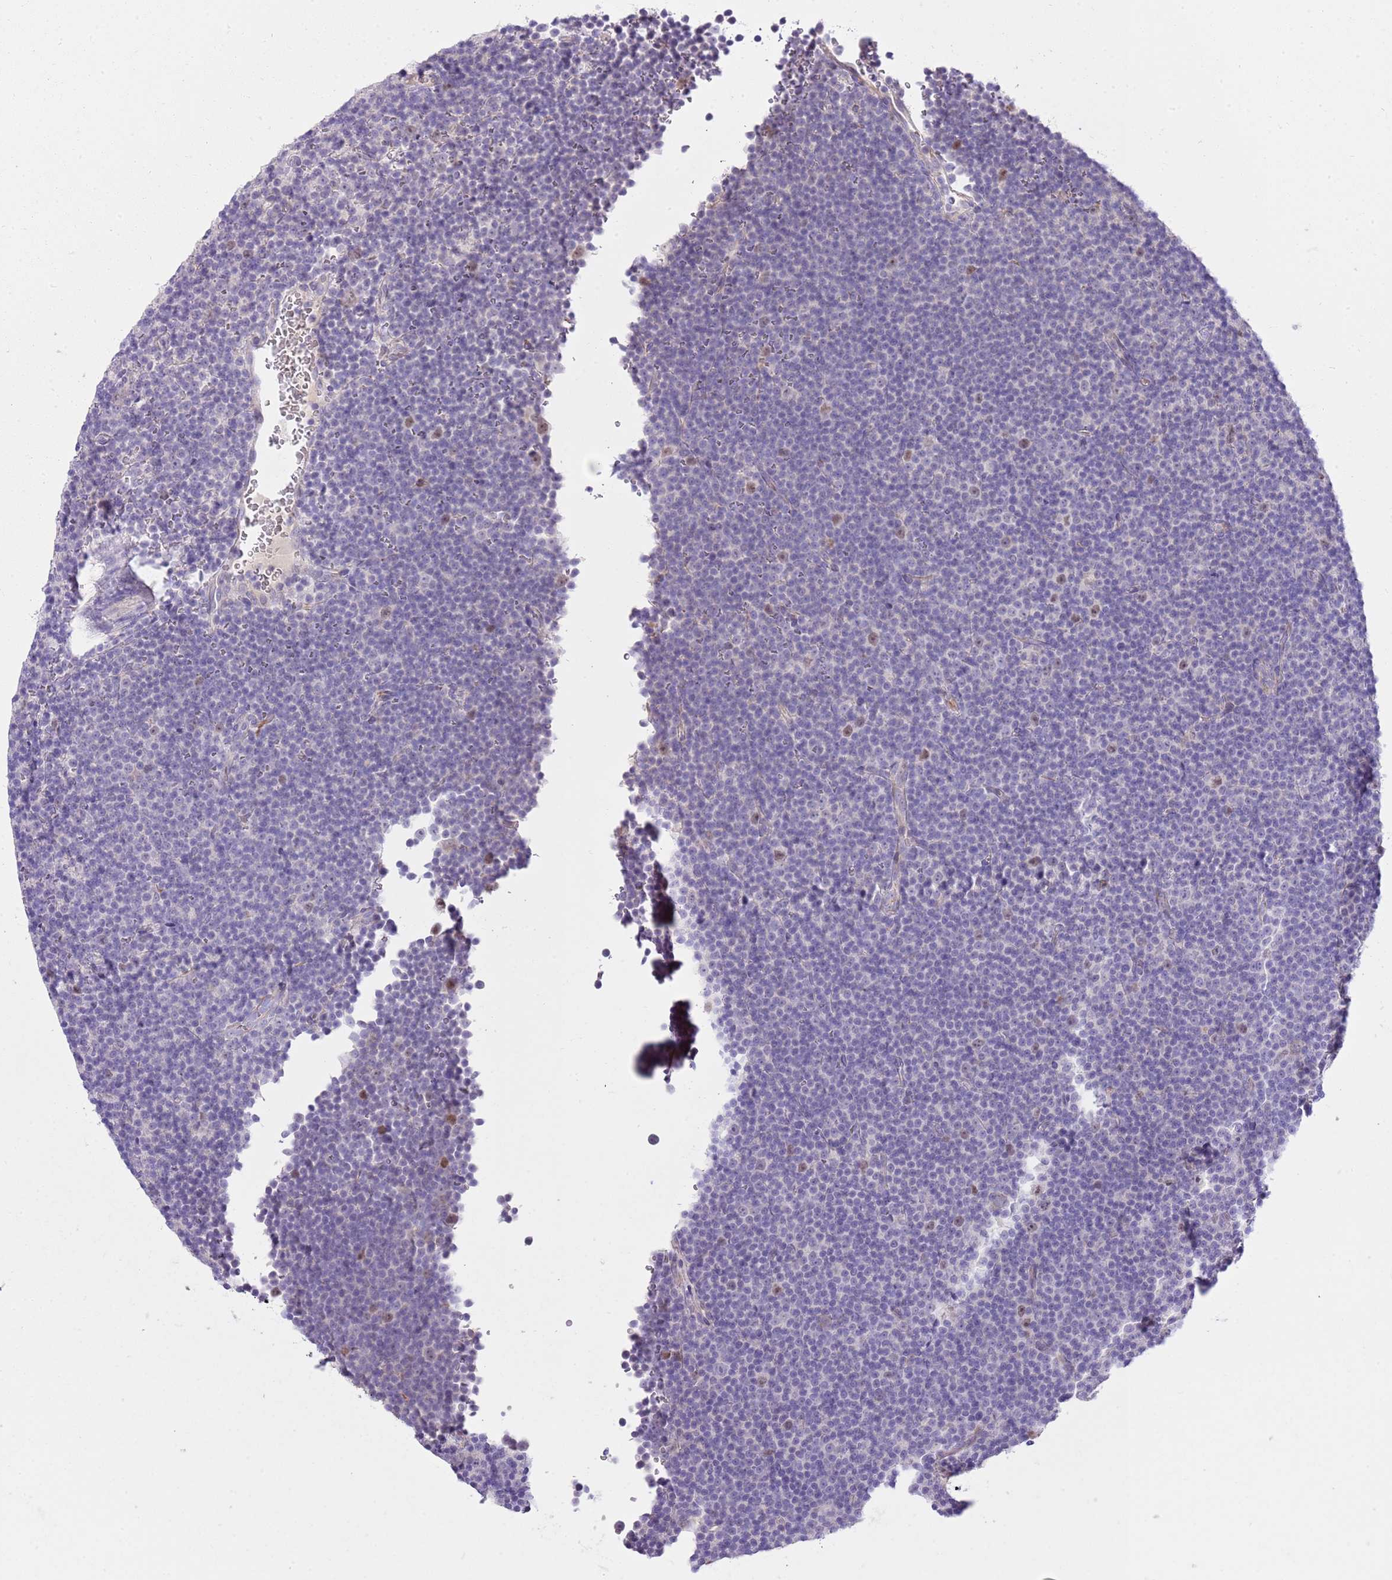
{"staining": {"intensity": "negative", "quantity": "none", "location": "none"}, "tissue": "lymphoma", "cell_type": "Tumor cells", "image_type": "cancer", "snomed": [{"axis": "morphology", "description": "Malignant lymphoma, non-Hodgkin's type, Low grade"}, {"axis": "topography", "description": "Lymph node"}], "caption": "Immunohistochemistry (IHC) image of human low-grade malignant lymphoma, non-Hodgkin's type stained for a protein (brown), which shows no positivity in tumor cells.", "gene": "FBRSL1", "patient": {"sex": "female", "age": 67}}